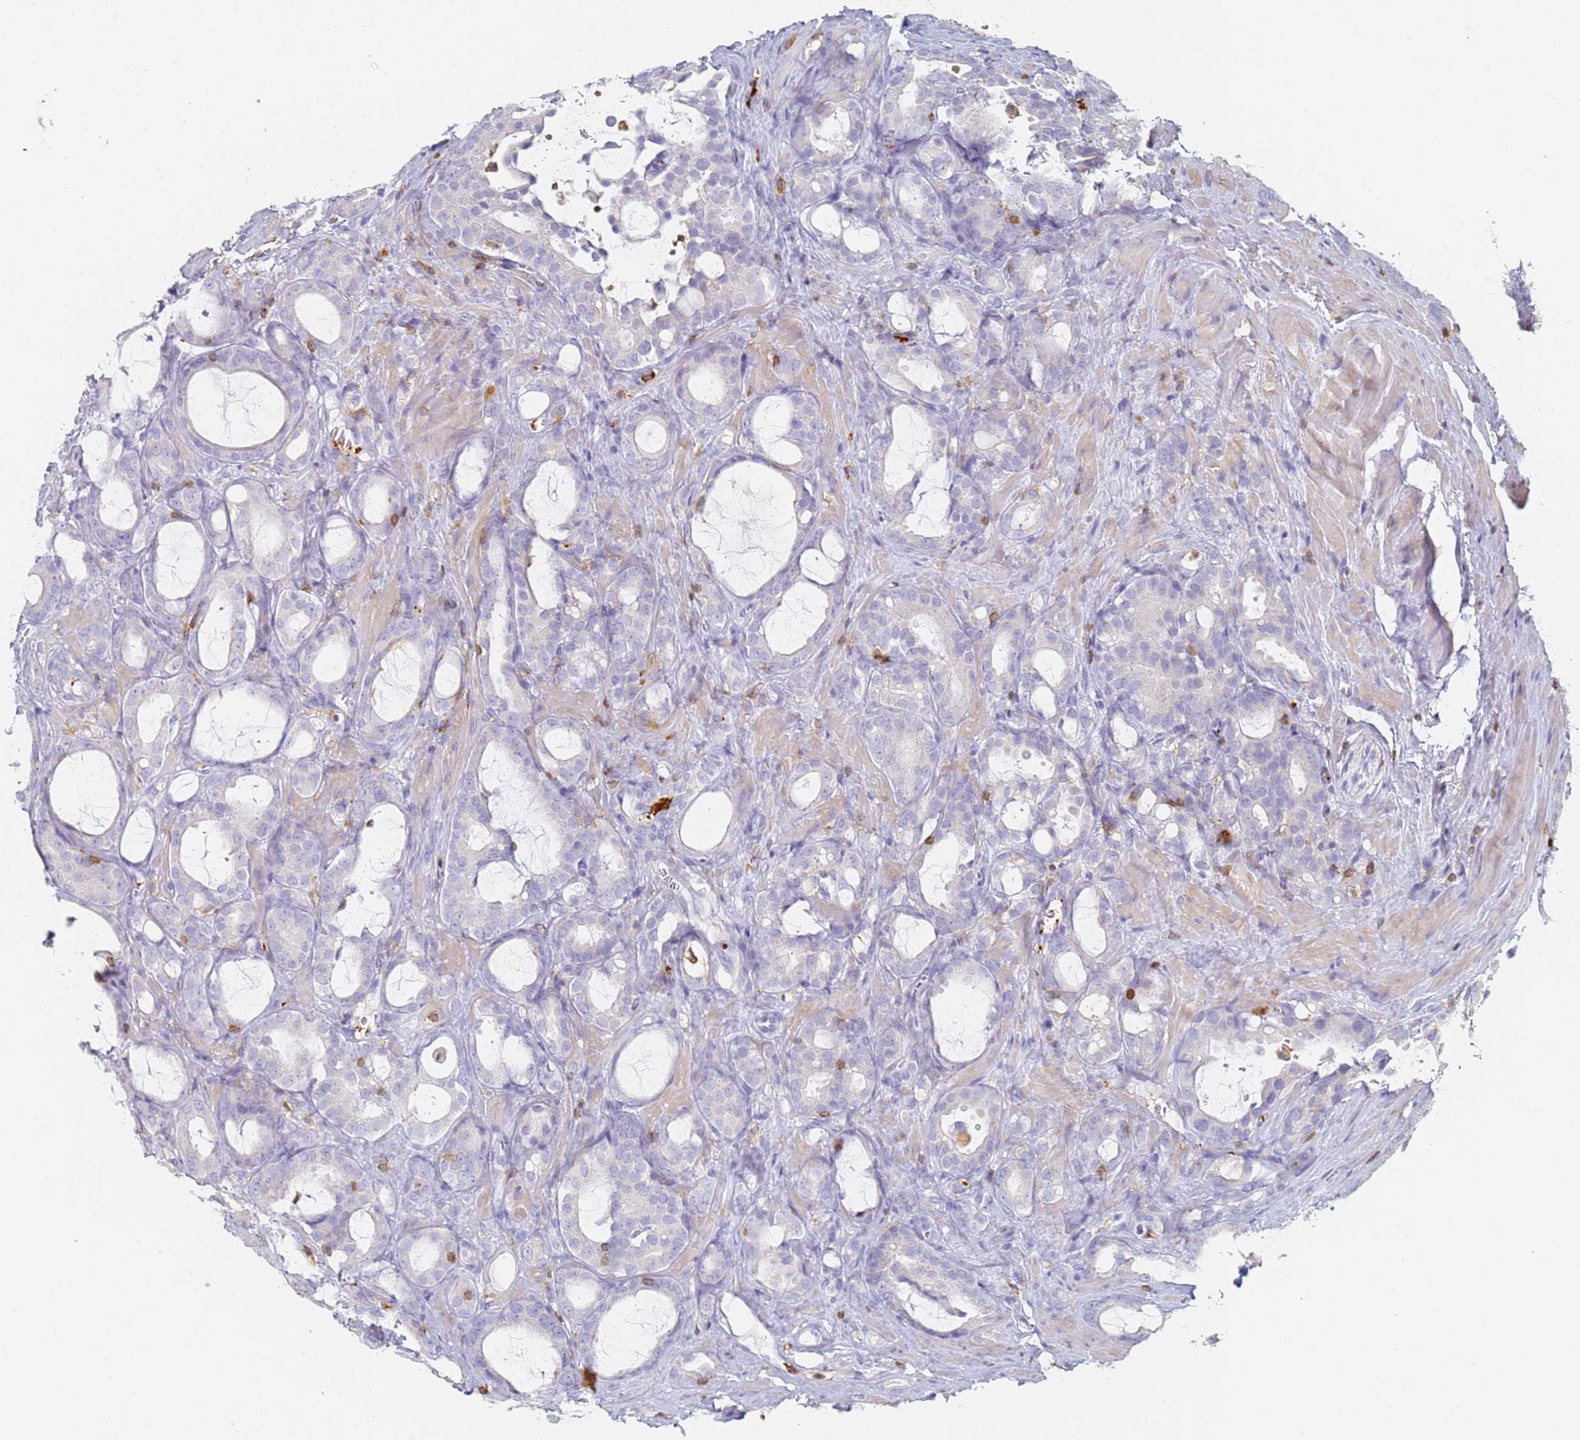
{"staining": {"intensity": "negative", "quantity": "none", "location": "none"}, "tissue": "prostate cancer", "cell_type": "Tumor cells", "image_type": "cancer", "snomed": [{"axis": "morphology", "description": "Adenocarcinoma, High grade"}, {"axis": "topography", "description": "Prostate"}], "caption": "Immunohistochemistry (IHC) image of neoplastic tissue: adenocarcinoma (high-grade) (prostate) stained with DAB exhibits no significant protein staining in tumor cells.", "gene": "BIN2", "patient": {"sex": "male", "age": 72}}